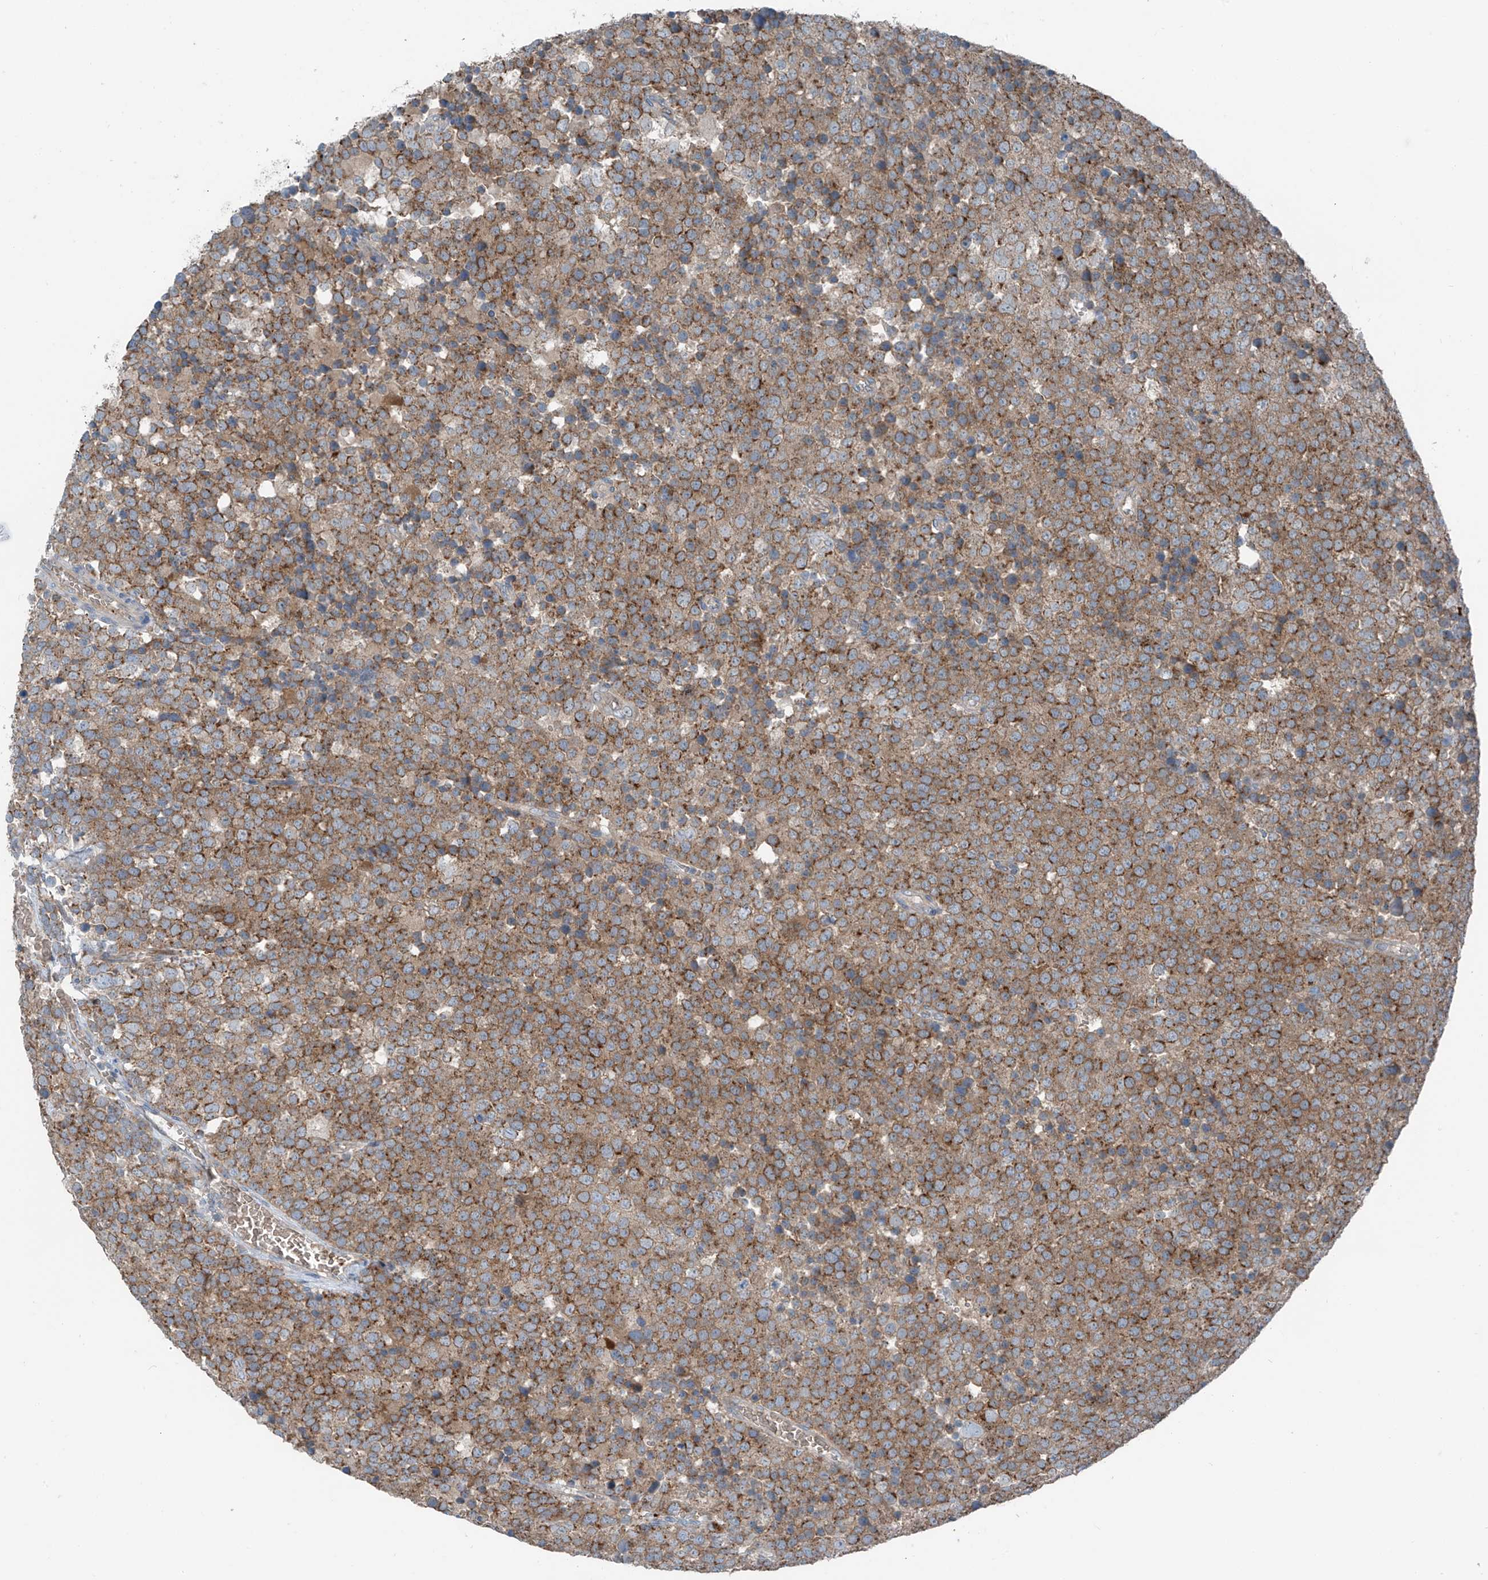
{"staining": {"intensity": "moderate", "quantity": ">75%", "location": "cytoplasmic/membranous"}, "tissue": "testis cancer", "cell_type": "Tumor cells", "image_type": "cancer", "snomed": [{"axis": "morphology", "description": "Seminoma, NOS"}, {"axis": "topography", "description": "Testis"}], "caption": "Tumor cells display medium levels of moderate cytoplasmic/membranous expression in approximately >75% of cells in seminoma (testis).", "gene": "SLC12A6", "patient": {"sex": "male", "age": 71}}